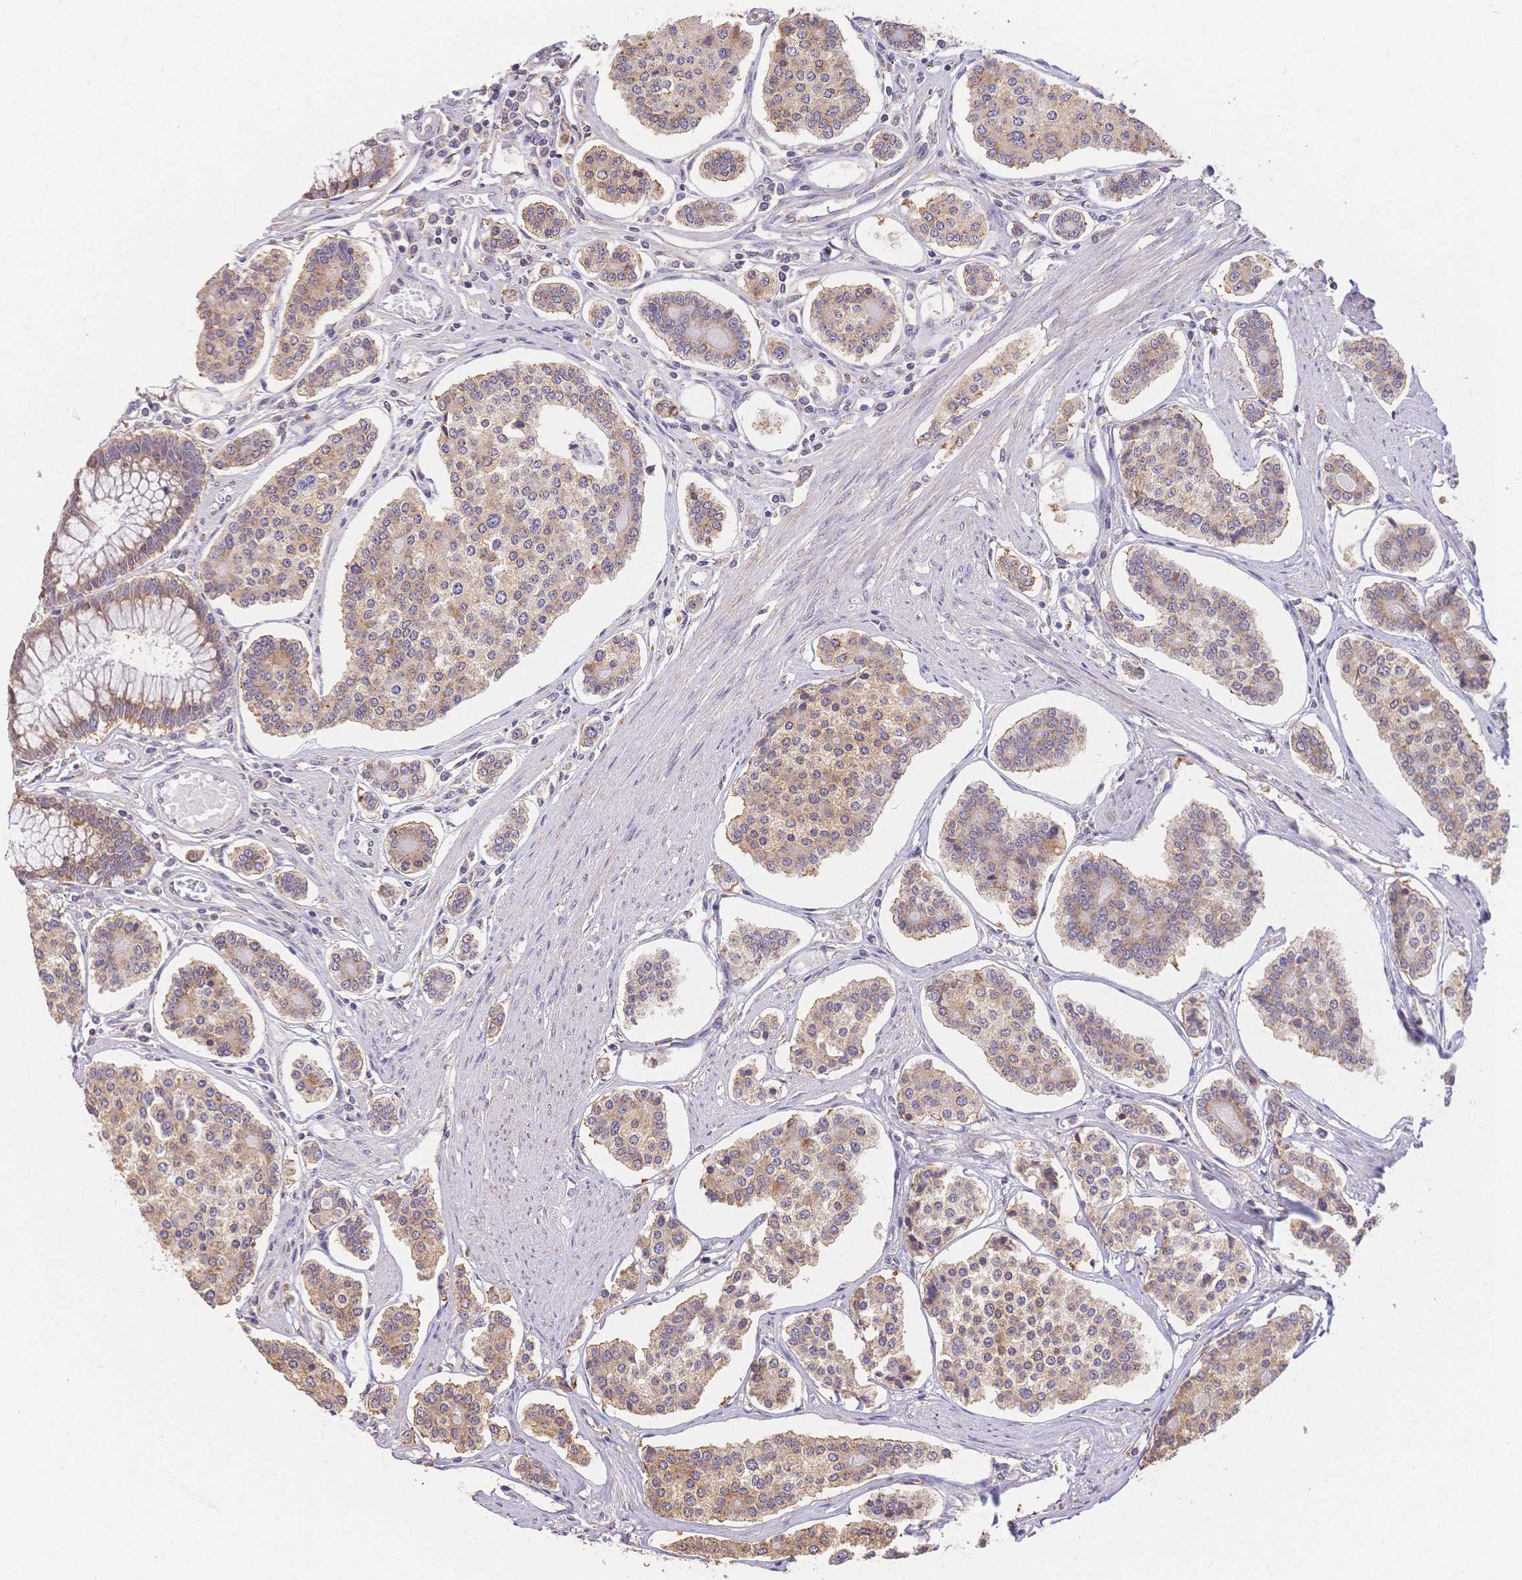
{"staining": {"intensity": "weak", "quantity": ">75%", "location": "cytoplasmic/membranous"}, "tissue": "carcinoid", "cell_type": "Tumor cells", "image_type": "cancer", "snomed": [{"axis": "morphology", "description": "Carcinoid, malignant, NOS"}, {"axis": "topography", "description": "Small intestine"}], "caption": "A brown stain labels weak cytoplasmic/membranous positivity of a protein in carcinoid tumor cells. (brown staining indicates protein expression, while blue staining denotes nuclei).", "gene": "HS3ST5", "patient": {"sex": "female", "age": 65}}